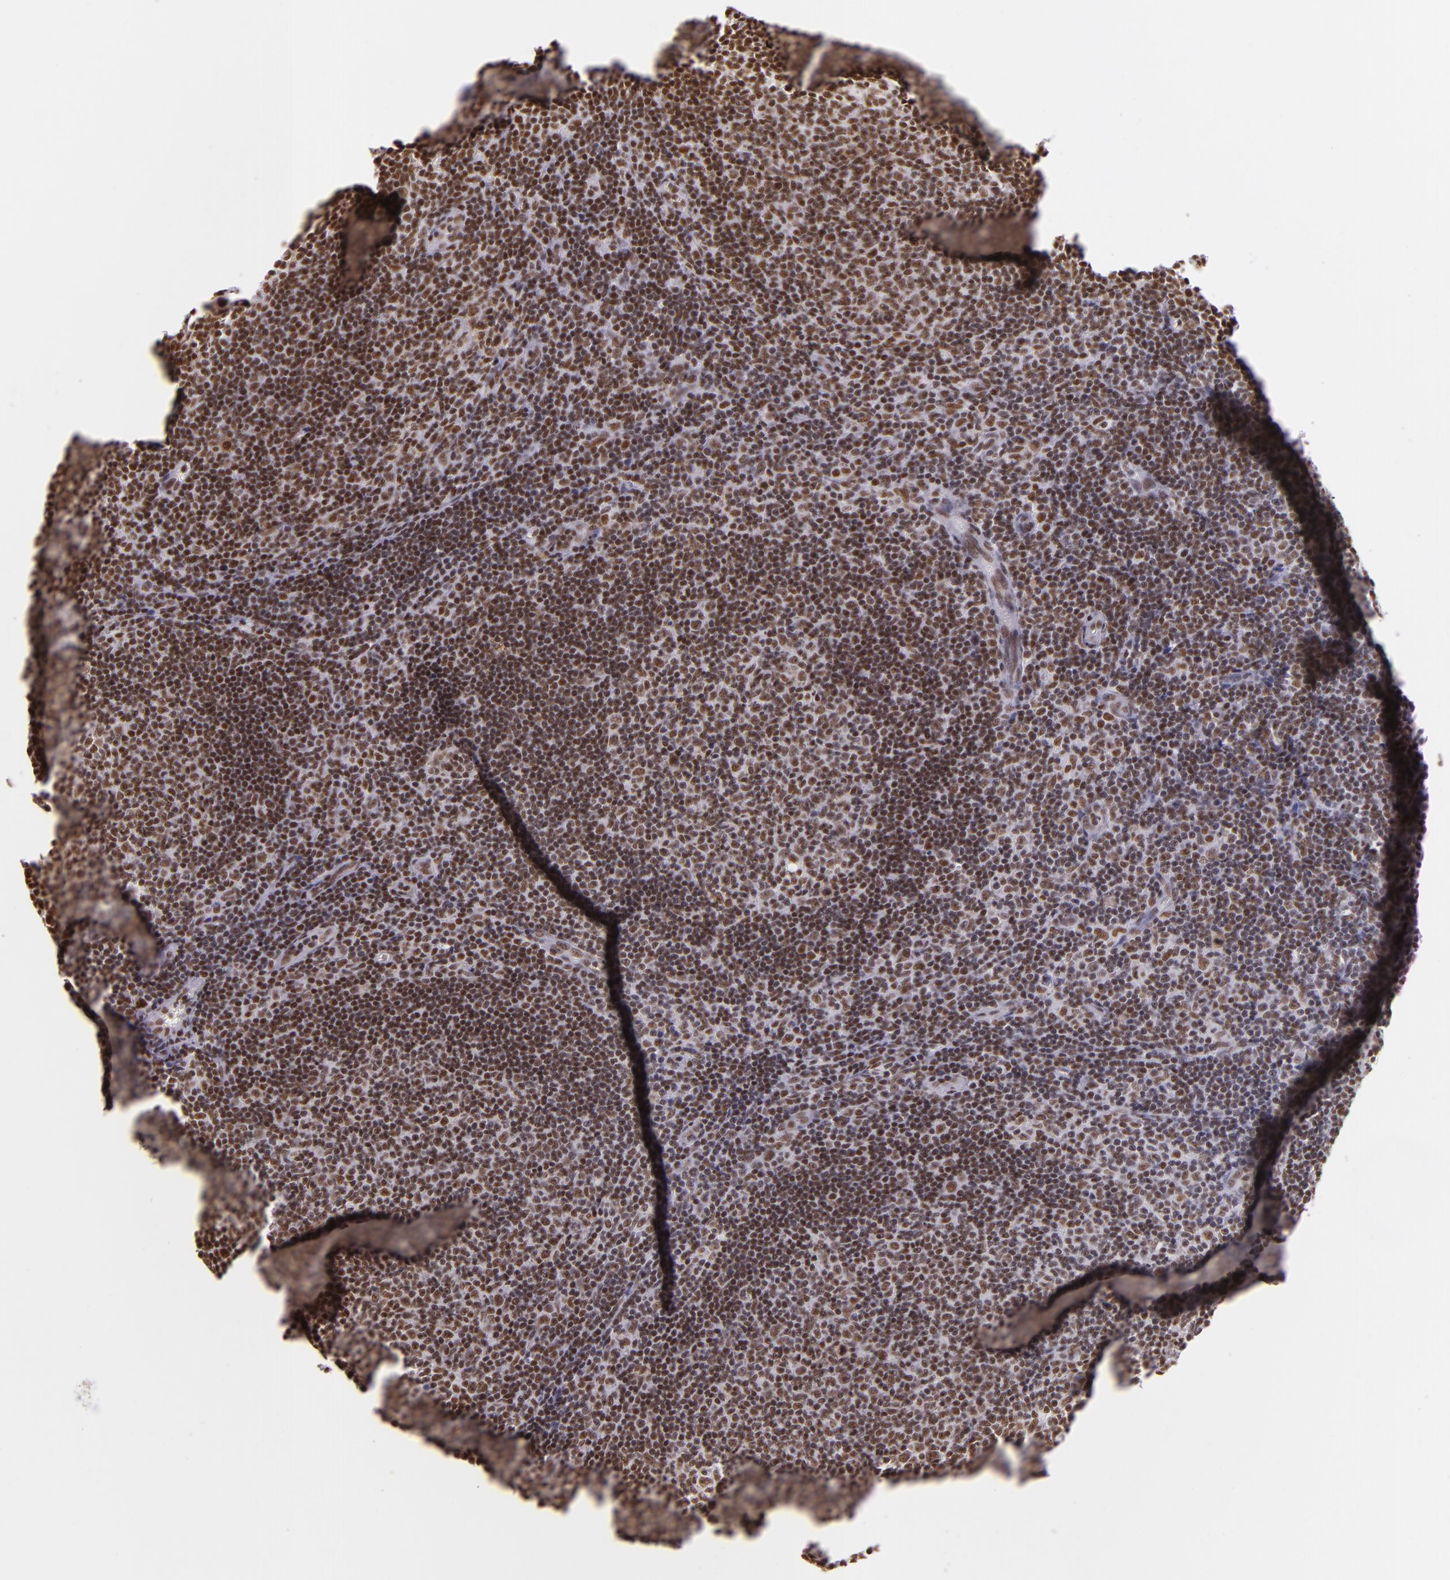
{"staining": {"intensity": "moderate", "quantity": ">75%", "location": "nuclear"}, "tissue": "lymphoma", "cell_type": "Tumor cells", "image_type": "cancer", "snomed": [{"axis": "morphology", "description": "Malignant lymphoma, non-Hodgkin's type, Low grade"}, {"axis": "topography", "description": "Lymph node"}], "caption": "Malignant lymphoma, non-Hodgkin's type (low-grade) tissue displays moderate nuclear positivity in approximately >75% of tumor cells", "gene": "USF1", "patient": {"sex": "male", "age": 49}}